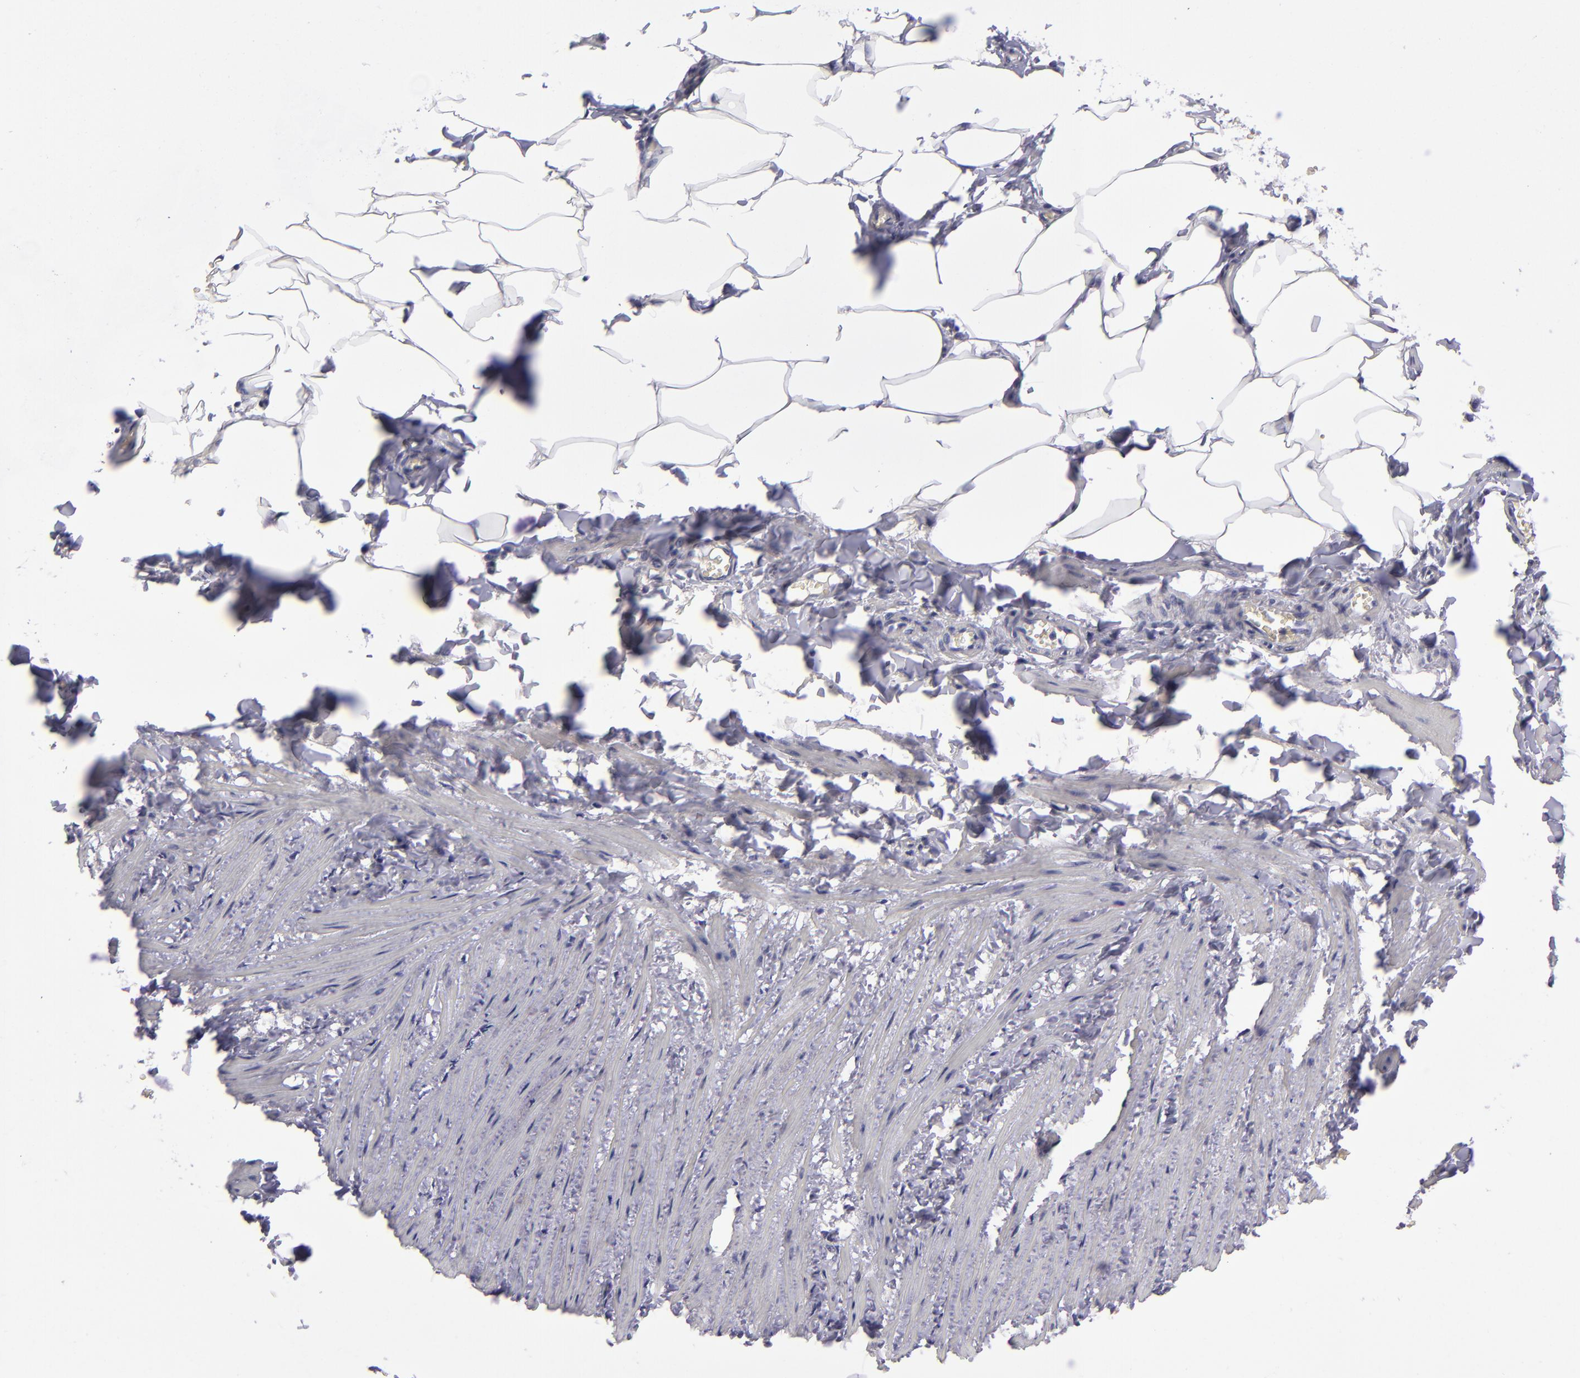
{"staining": {"intensity": "negative", "quantity": "none", "location": "none"}, "tissue": "adipose tissue", "cell_type": "Adipocytes", "image_type": "normal", "snomed": [{"axis": "morphology", "description": "Normal tissue, NOS"}, {"axis": "topography", "description": "Vascular tissue"}], "caption": "Photomicrograph shows no protein positivity in adipocytes of benign adipose tissue.", "gene": "CD48", "patient": {"sex": "male", "age": 41}}